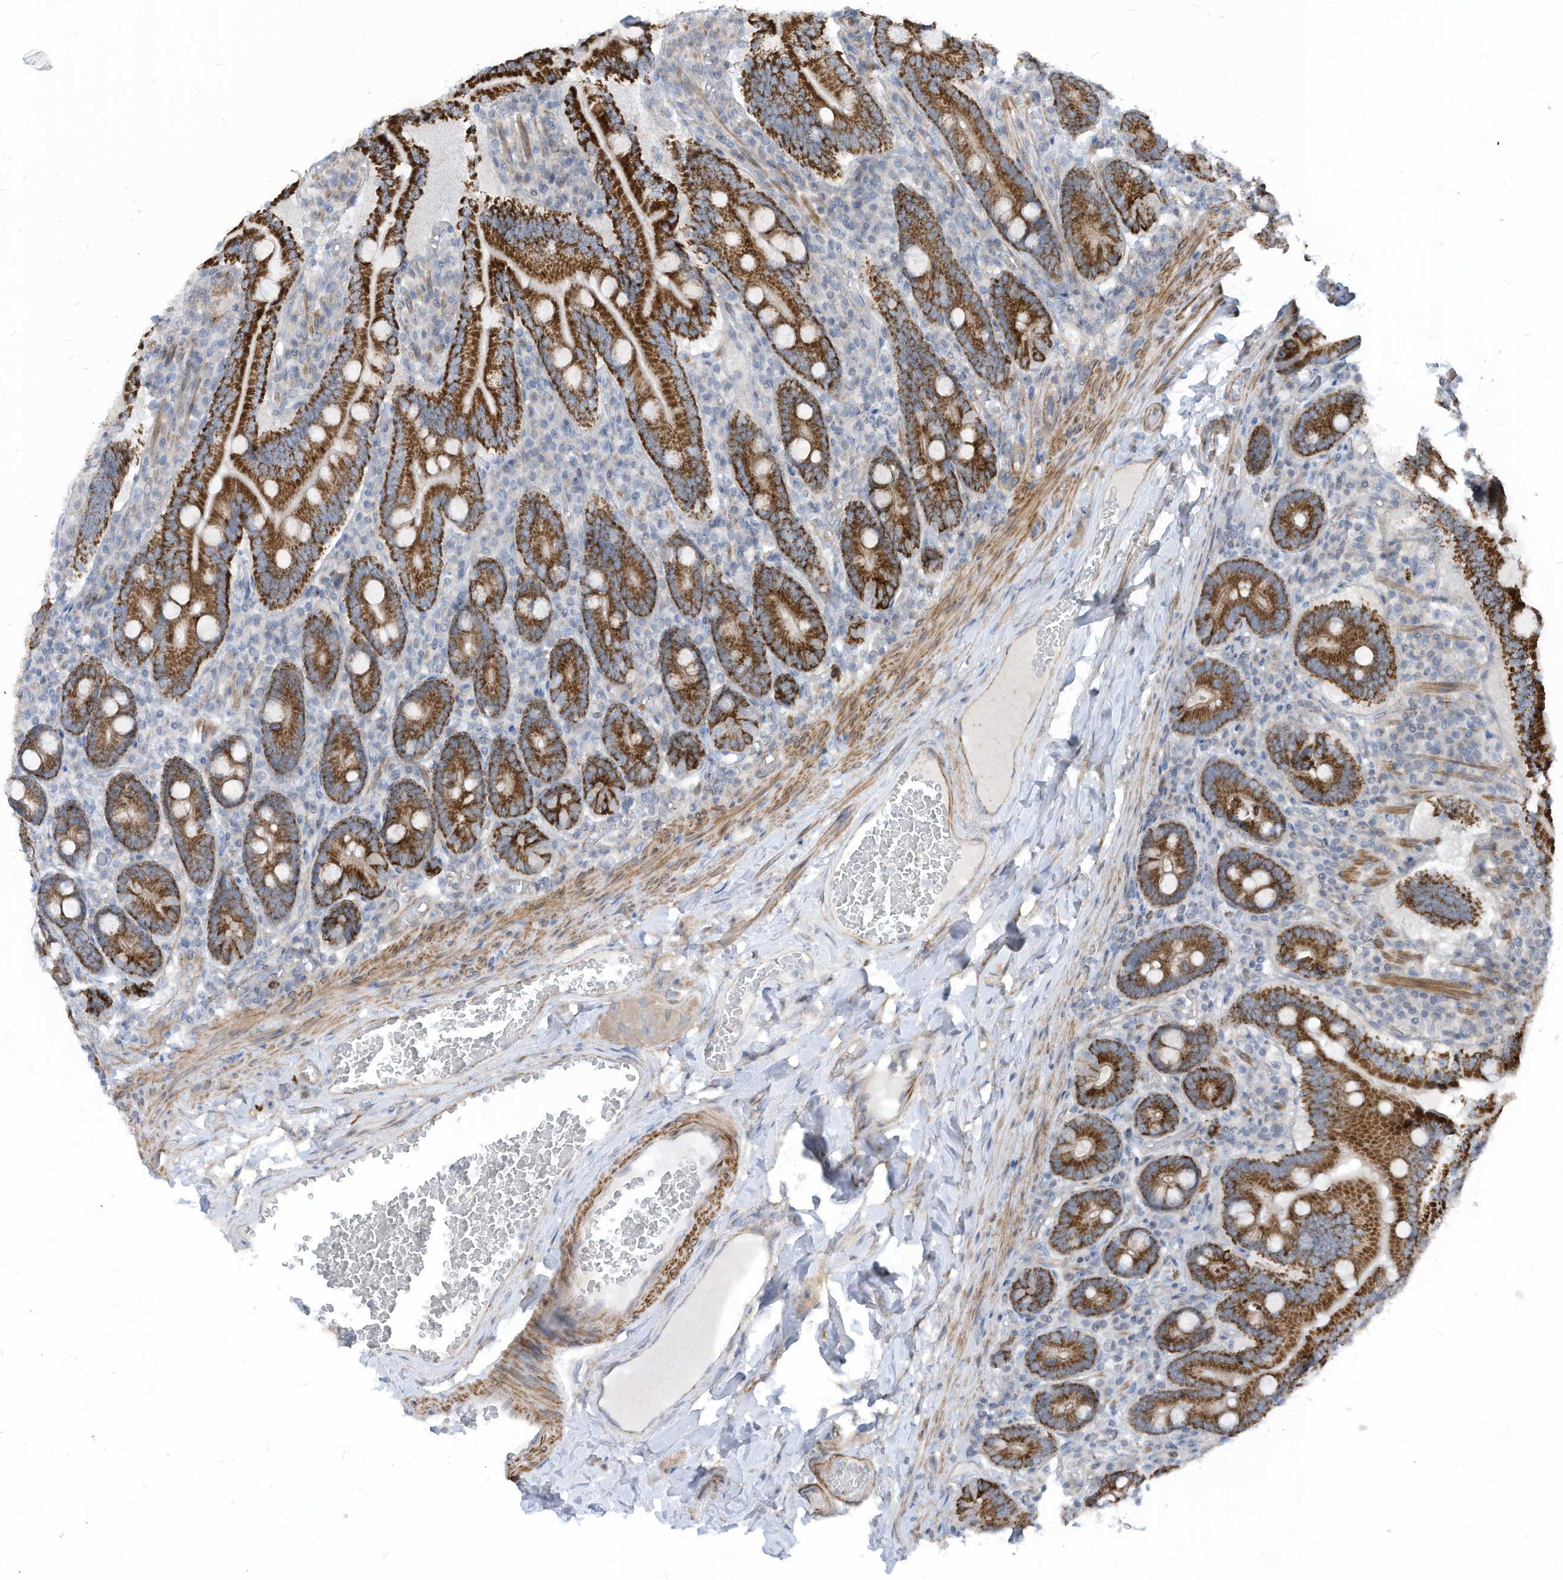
{"staining": {"intensity": "strong", "quantity": ">75%", "location": "cytoplasmic/membranous"}, "tissue": "duodenum", "cell_type": "Glandular cells", "image_type": "normal", "snomed": [{"axis": "morphology", "description": "Normal tissue, NOS"}, {"axis": "topography", "description": "Duodenum"}], "caption": "High-power microscopy captured an IHC micrograph of unremarkable duodenum, revealing strong cytoplasmic/membranous positivity in approximately >75% of glandular cells. (brown staining indicates protein expression, while blue staining denotes nuclei).", "gene": "GPATCH3", "patient": {"sex": "female", "age": 62}}